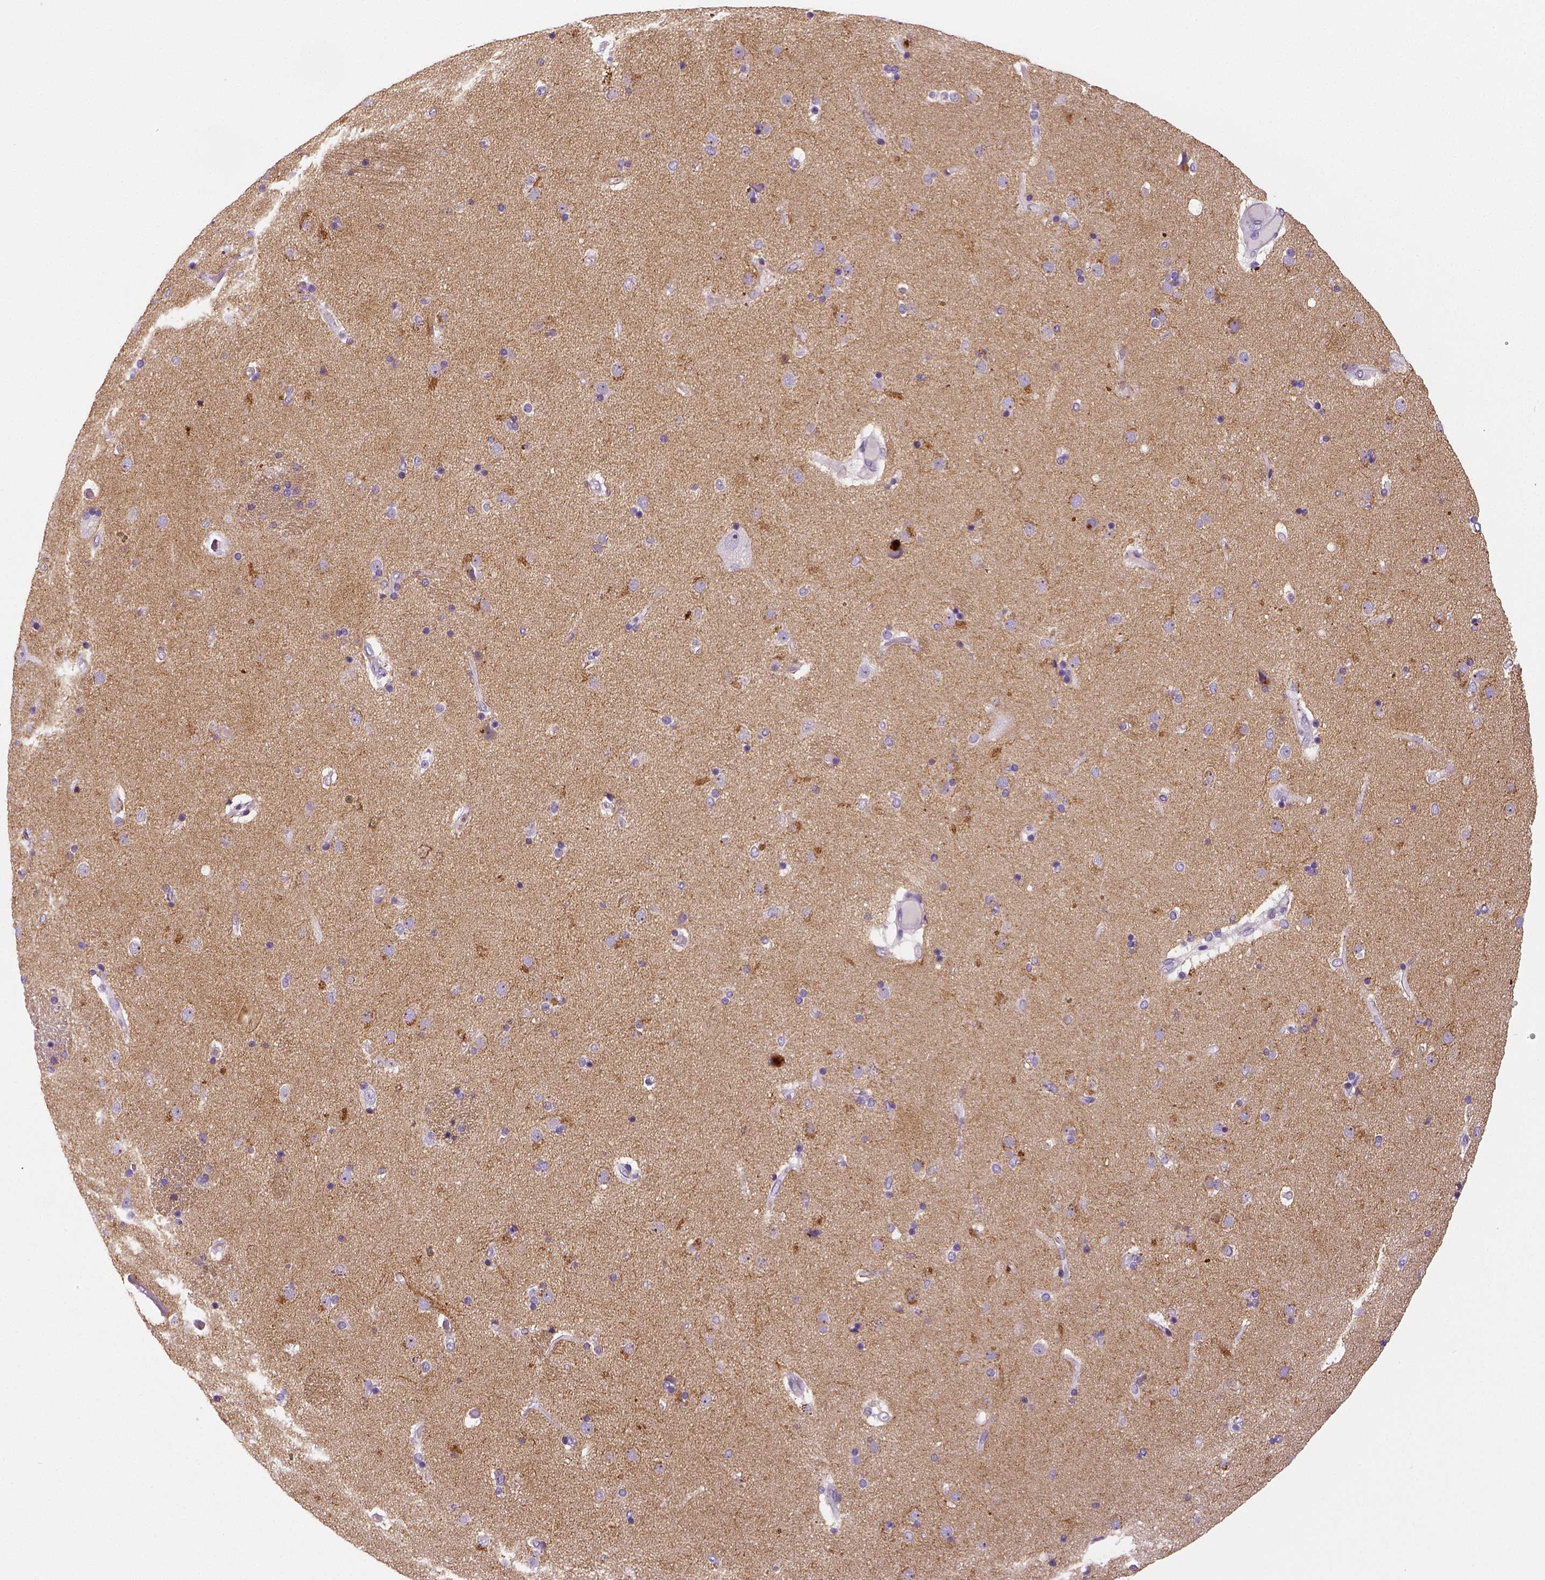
{"staining": {"intensity": "negative", "quantity": "none", "location": "none"}, "tissue": "caudate", "cell_type": "Glial cells", "image_type": "normal", "snomed": [{"axis": "morphology", "description": "Normal tissue, NOS"}, {"axis": "topography", "description": "Lateral ventricle wall"}], "caption": "Caudate was stained to show a protein in brown. There is no significant expression in glial cells. The staining was performed using DAB to visualize the protein expression in brown, while the nuclei were stained in blue with hematoxylin (Magnification: 20x).", "gene": "ENSG00000250349", "patient": {"sex": "female", "age": 71}}